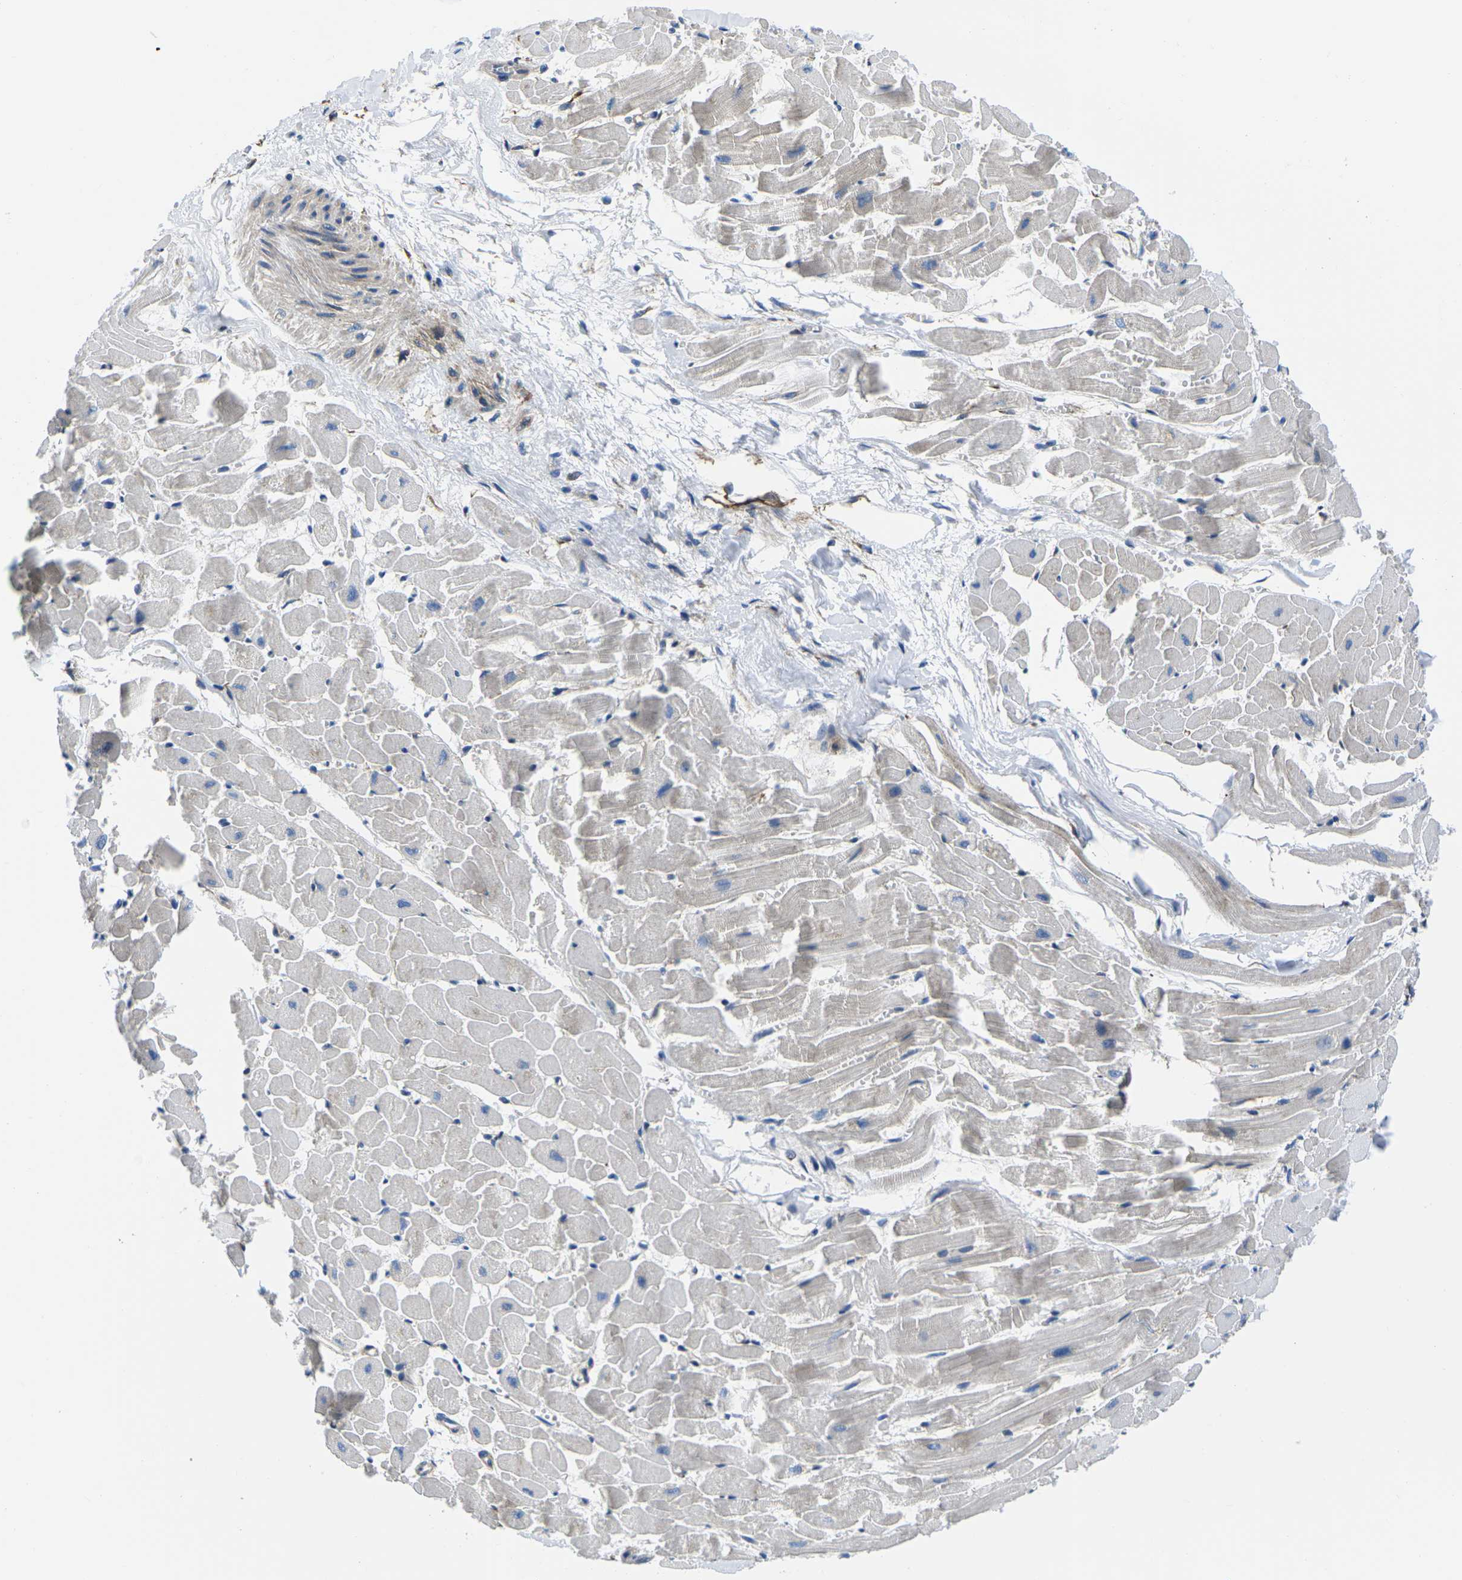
{"staining": {"intensity": "weak", "quantity": "<25%", "location": "cytoplasmic/membranous"}, "tissue": "heart muscle", "cell_type": "Cardiomyocytes", "image_type": "normal", "snomed": [{"axis": "morphology", "description": "Normal tissue, NOS"}, {"axis": "topography", "description": "Heart"}], "caption": "Immunohistochemical staining of normal human heart muscle demonstrates no significant expression in cardiomyocytes.", "gene": "DLG1", "patient": {"sex": "female", "age": 19}}